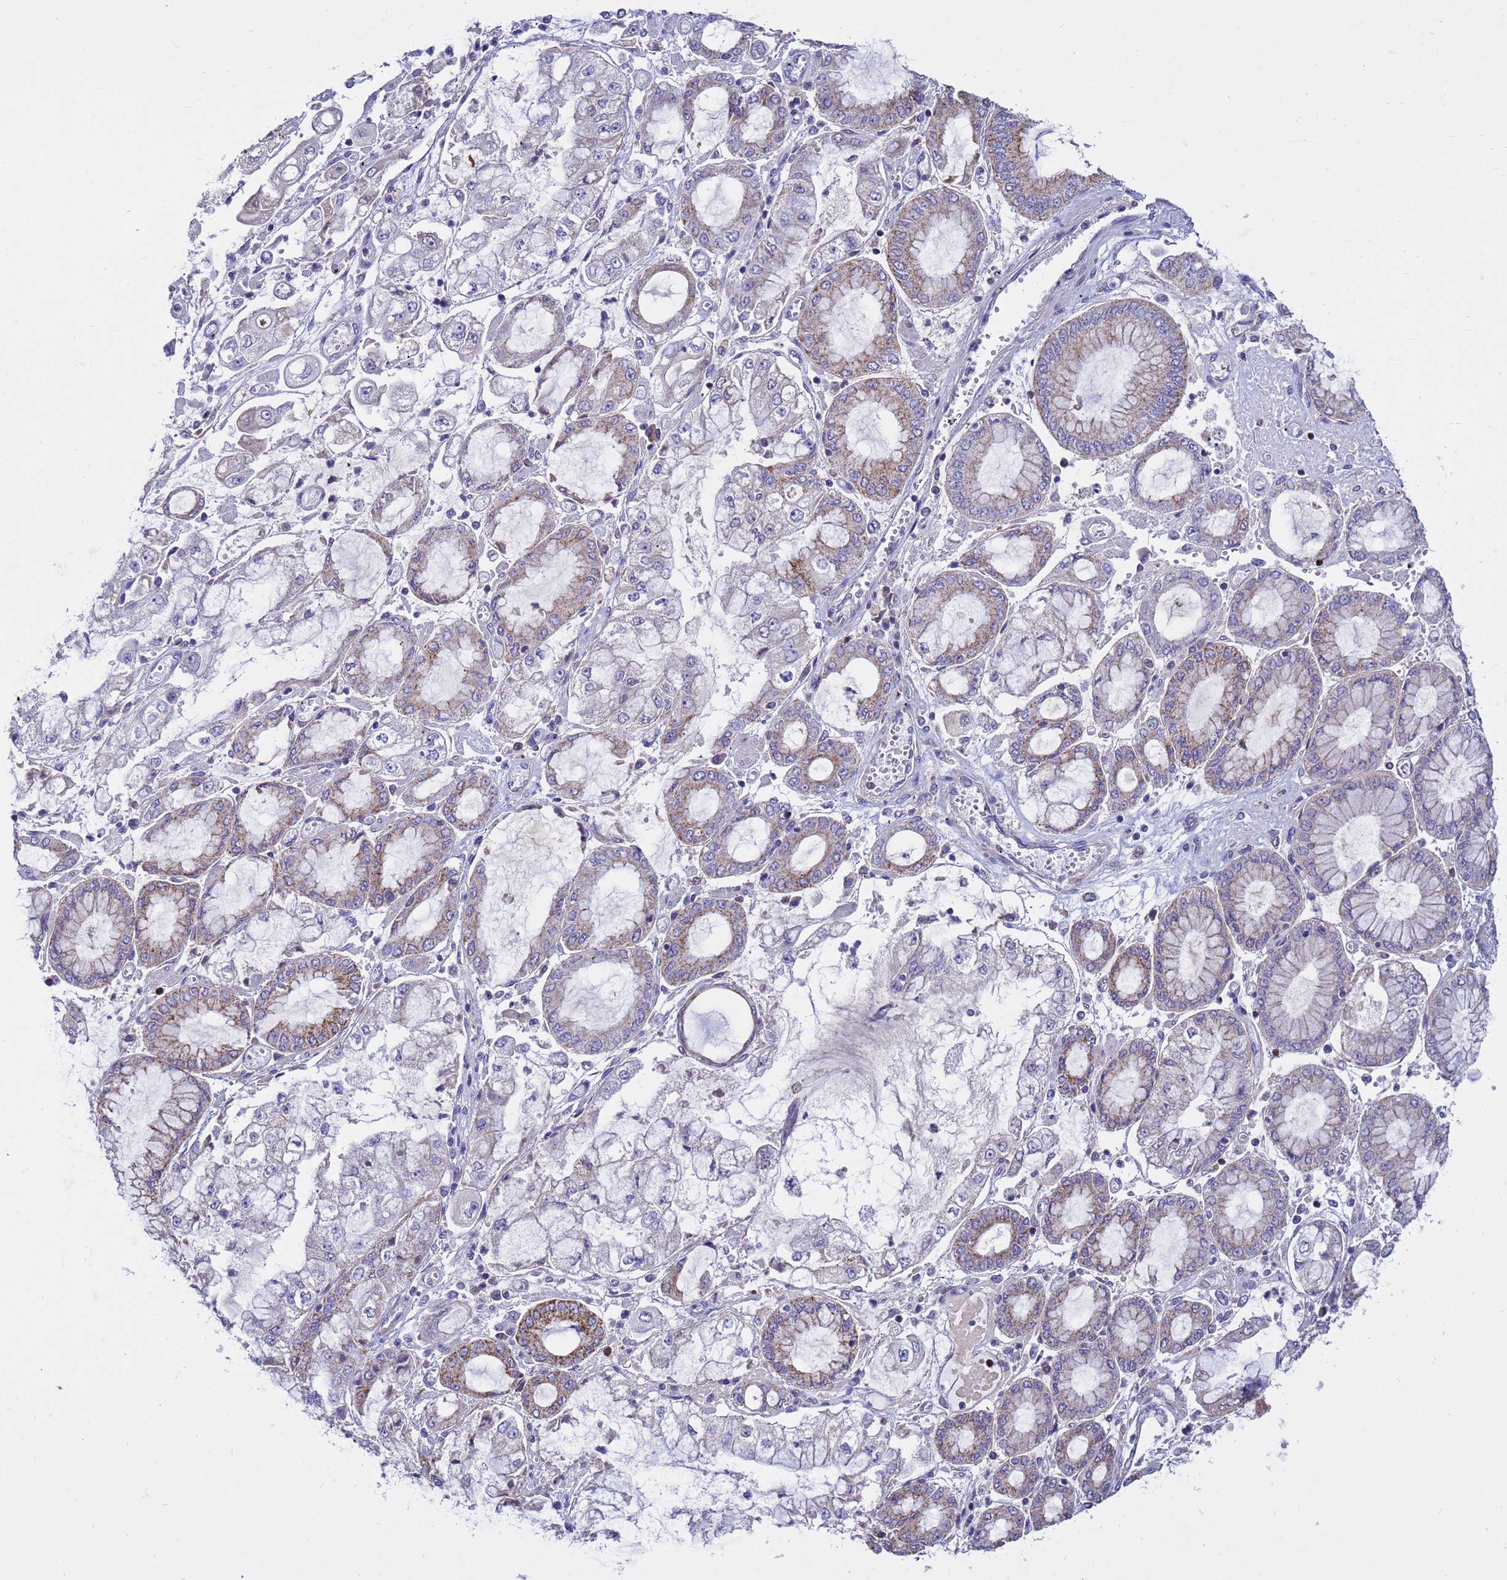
{"staining": {"intensity": "moderate", "quantity": "25%-75%", "location": "cytoplasmic/membranous"}, "tissue": "stomach cancer", "cell_type": "Tumor cells", "image_type": "cancer", "snomed": [{"axis": "morphology", "description": "Adenocarcinoma, NOS"}, {"axis": "topography", "description": "Stomach"}], "caption": "The immunohistochemical stain labels moderate cytoplasmic/membranous expression in tumor cells of stomach cancer (adenocarcinoma) tissue.", "gene": "TUBGCP3", "patient": {"sex": "male", "age": 76}}